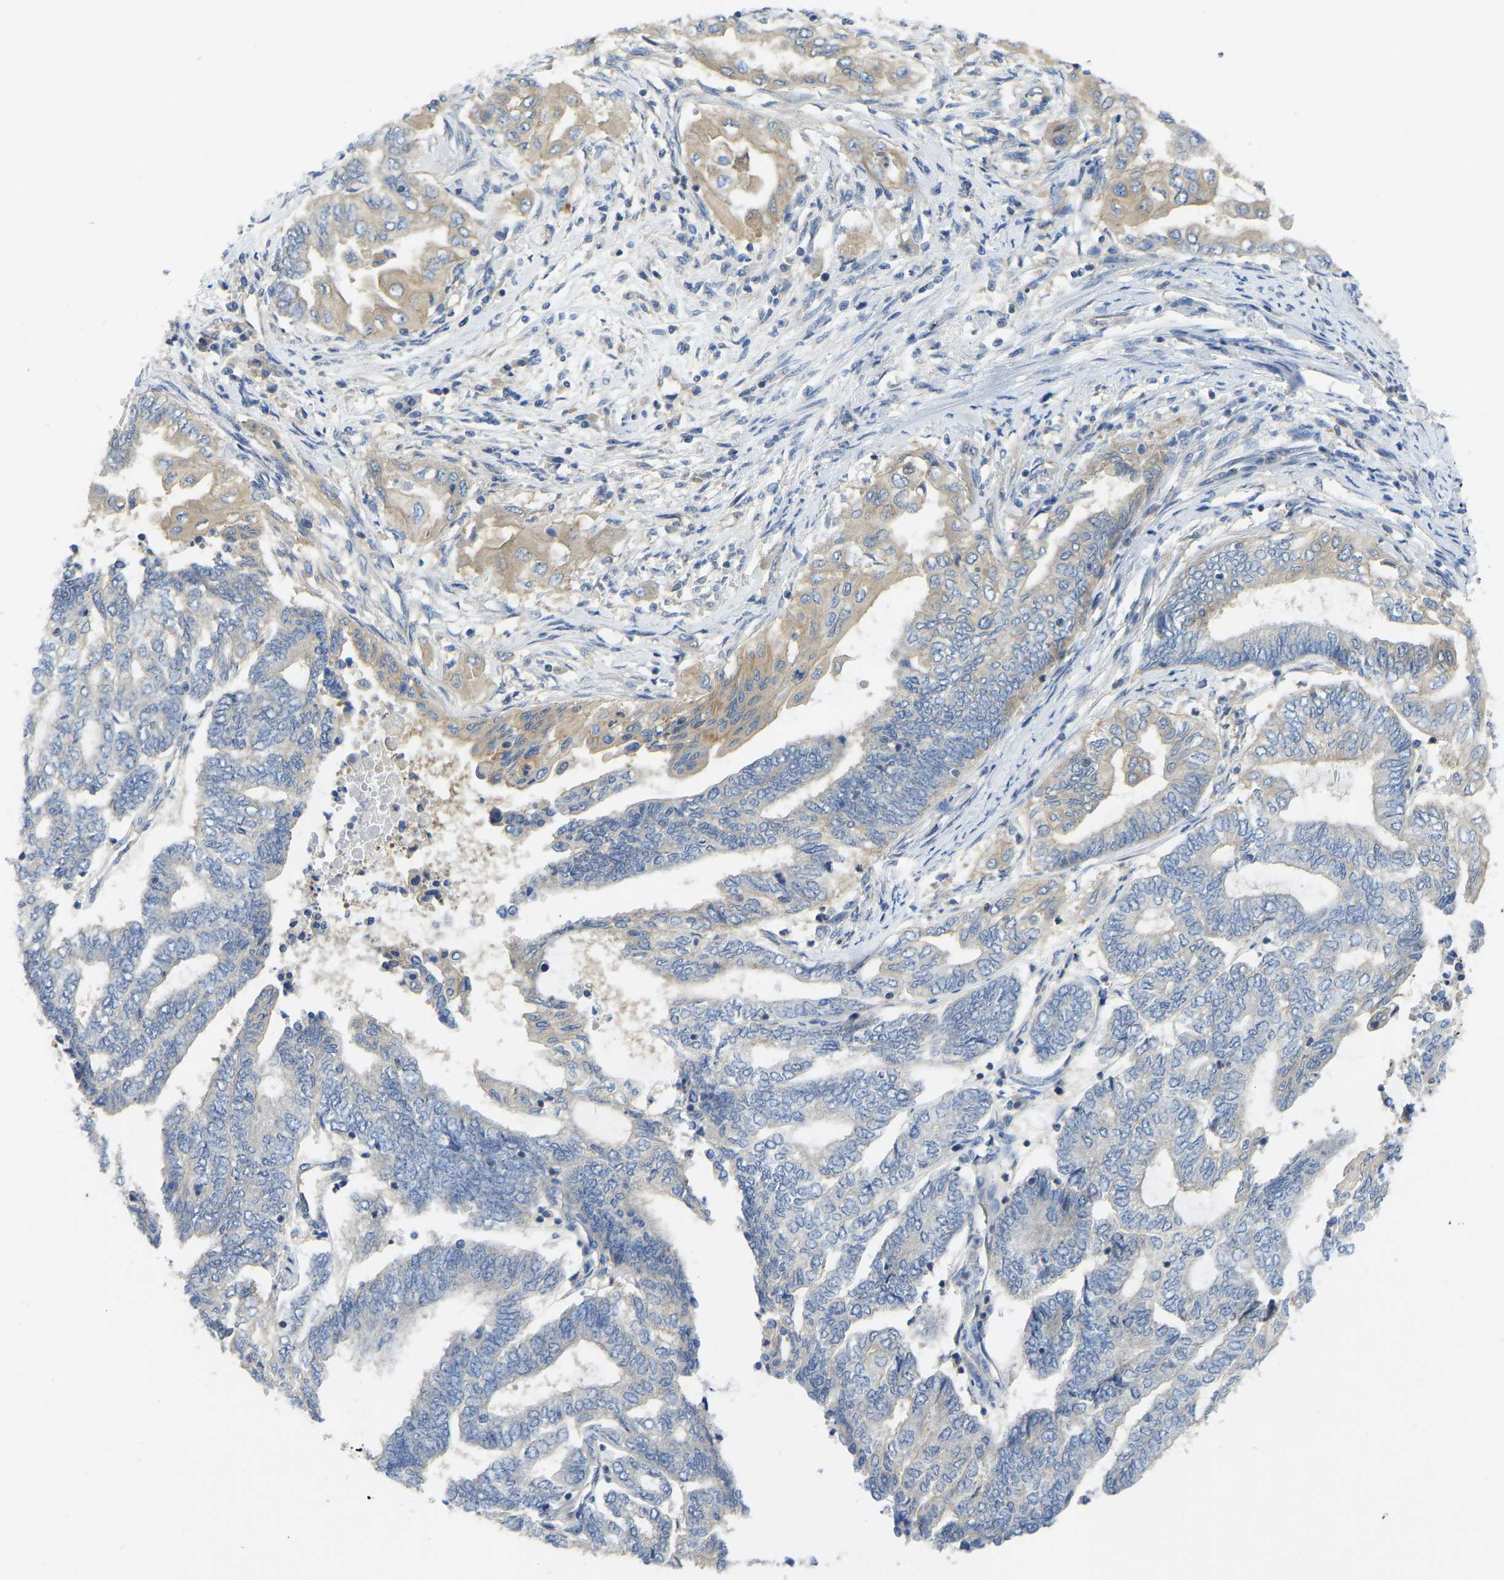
{"staining": {"intensity": "weak", "quantity": "<25%", "location": "cytoplasmic/membranous"}, "tissue": "endometrial cancer", "cell_type": "Tumor cells", "image_type": "cancer", "snomed": [{"axis": "morphology", "description": "Adenocarcinoma, NOS"}, {"axis": "topography", "description": "Uterus"}, {"axis": "topography", "description": "Endometrium"}], "caption": "Immunohistochemical staining of endometrial adenocarcinoma reveals no significant positivity in tumor cells.", "gene": "PPP3CA", "patient": {"sex": "female", "age": 70}}